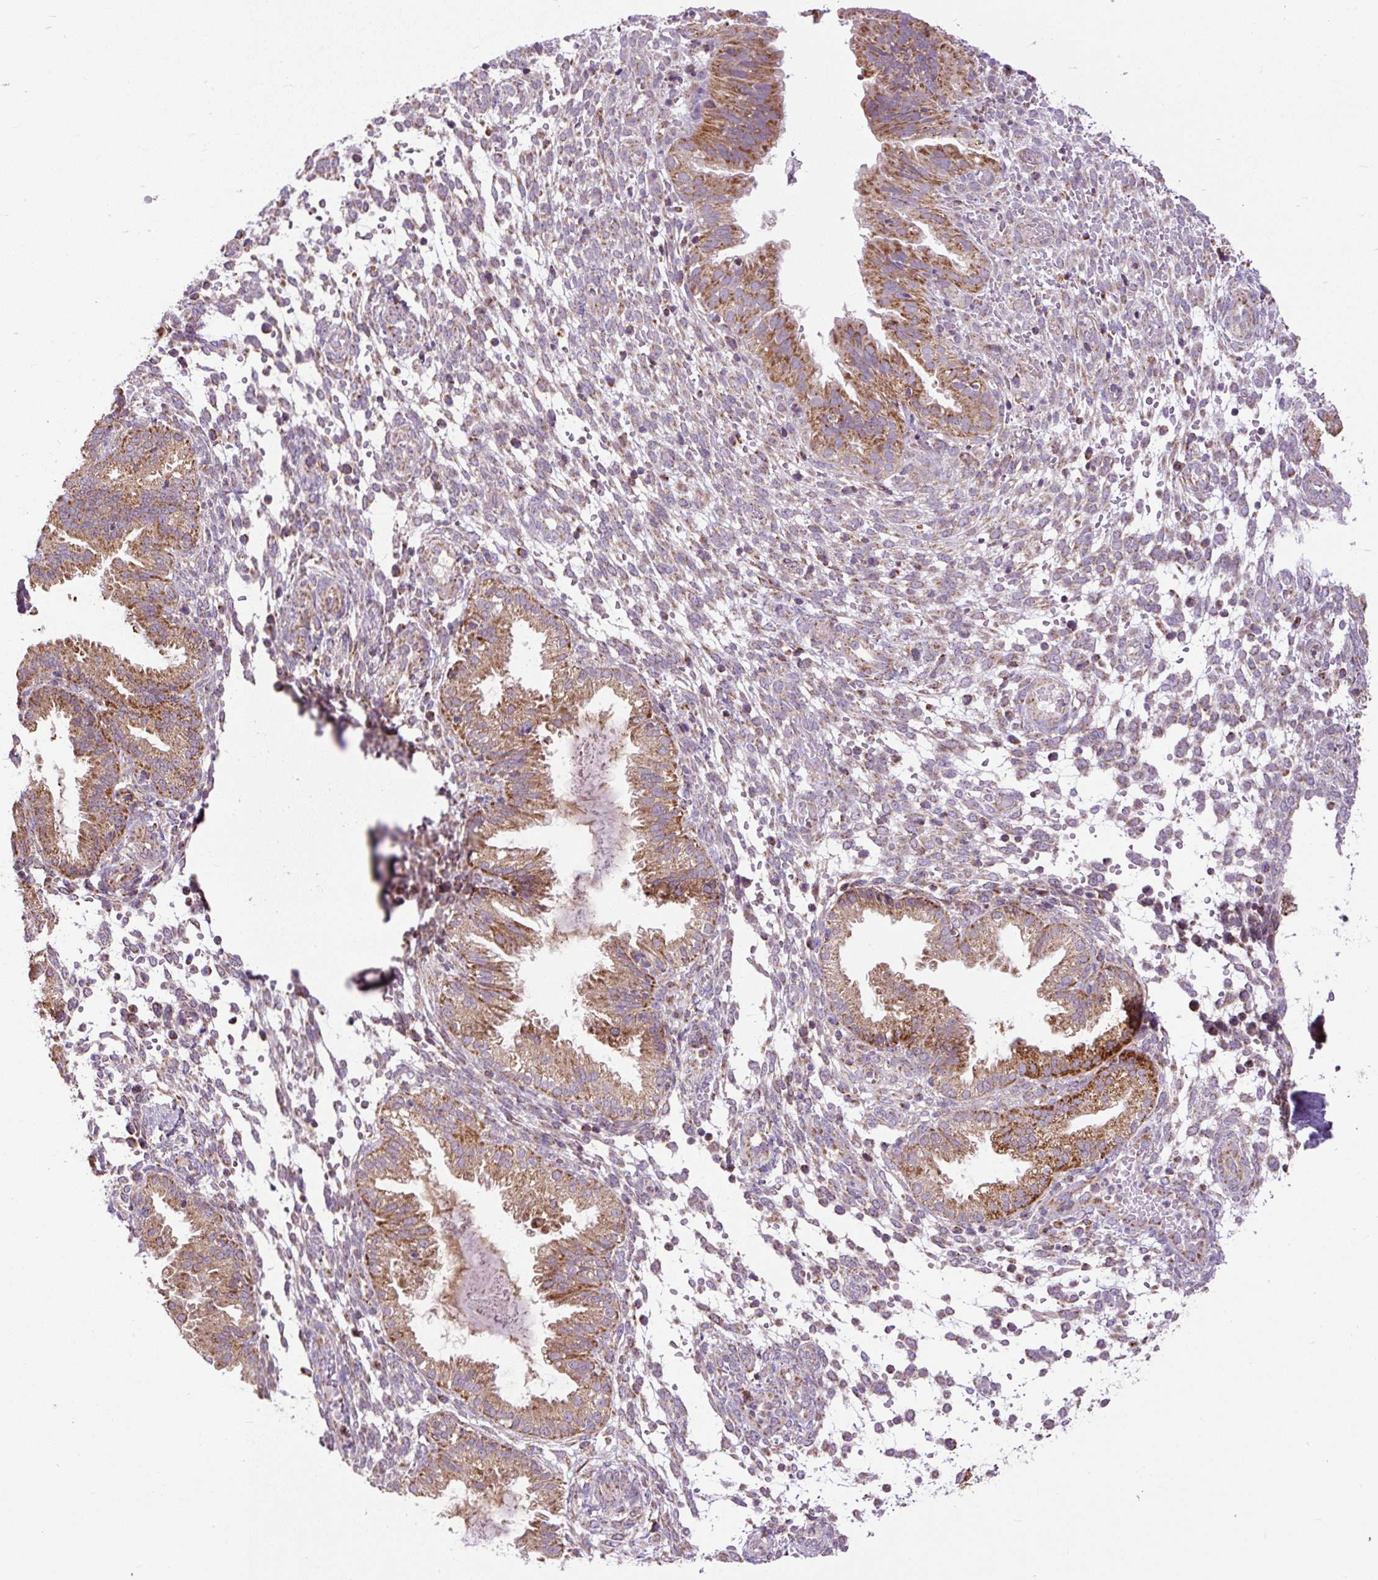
{"staining": {"intensity": "moderate", "quantity": "<25%", "location": "cytoplasmic/membranous"}, "tissue": "endometrium", "cell_type": "Cells in endometrial stroma", "image_type": "normal", "snomed": [{"axis": "morphology", "description": "Normal tissue, NOS"}, {"axis": "topography", "description": "Endometrium"}], "caption": "Benign endometrium displays moderate cytoplasmic/membranous expression in about <25% of cells in endometrial stroma.", "gene": "TM2D3", "patient": {"sex": "female", "age": 33}}